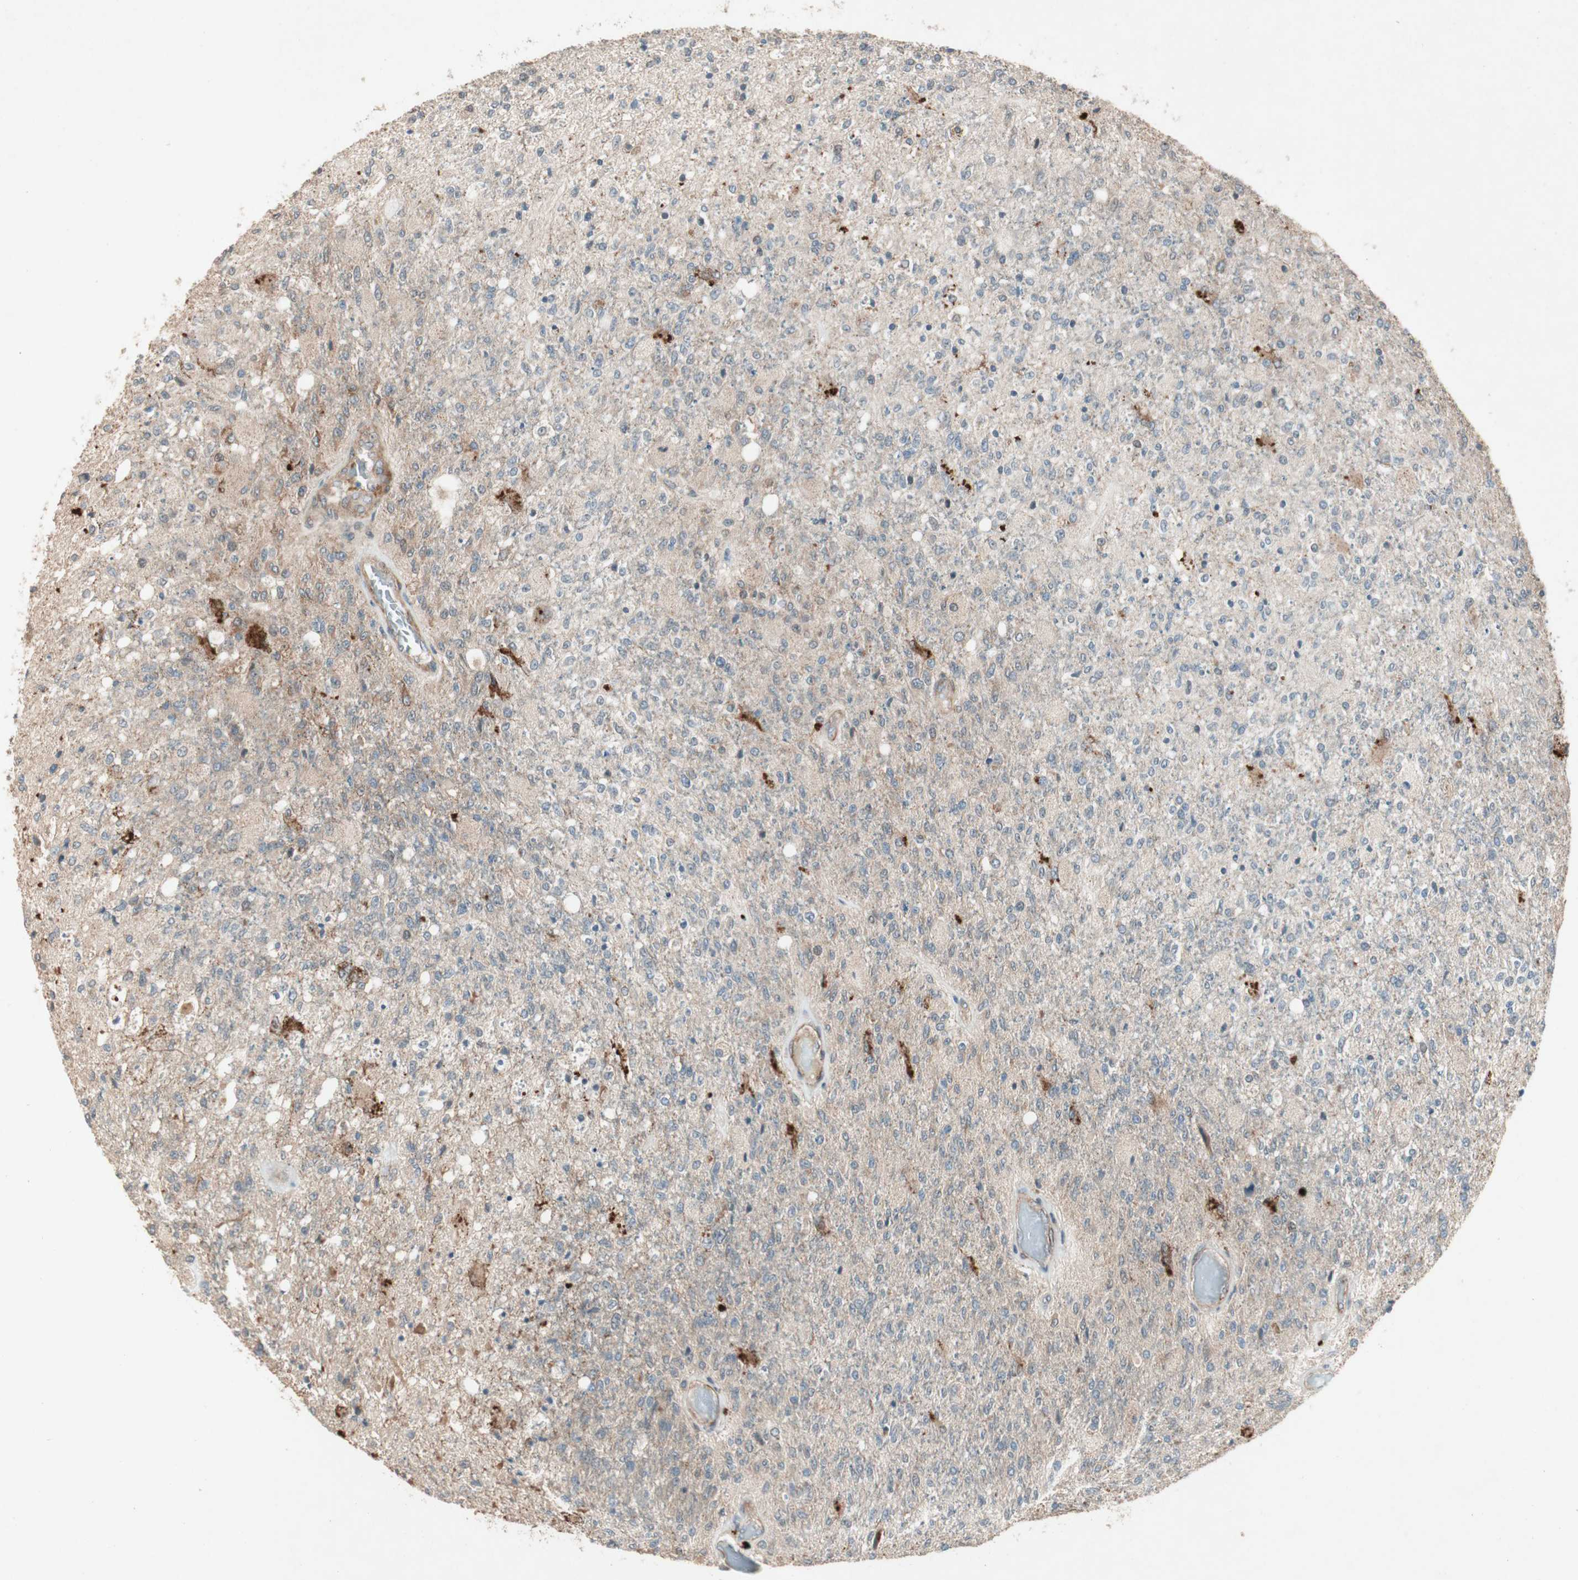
{"staining": {"intensity": "moderate", "quantity": "<25%", "location": "cytoplasmic/membranous"}, "tissue": "glioma", "cell_type": "Tumor cells", "image_type": "cancer", "snomed": [{"axis": "morphology", "description": "Normal tissue, NOS"}, {"axis": "morphology", "description": "Glioma, malignant, High grade"}, {"axis": "topography", "description": "Cerebral cortex"}], "caption": "Immunohistochemical staining of glioma demonstrates low levels of moderate cytoplasmic/membranous protein staining in about <25% of tumor cells.", "gene": "SDSL", "patient": {"sex": "male", "age": 77}}